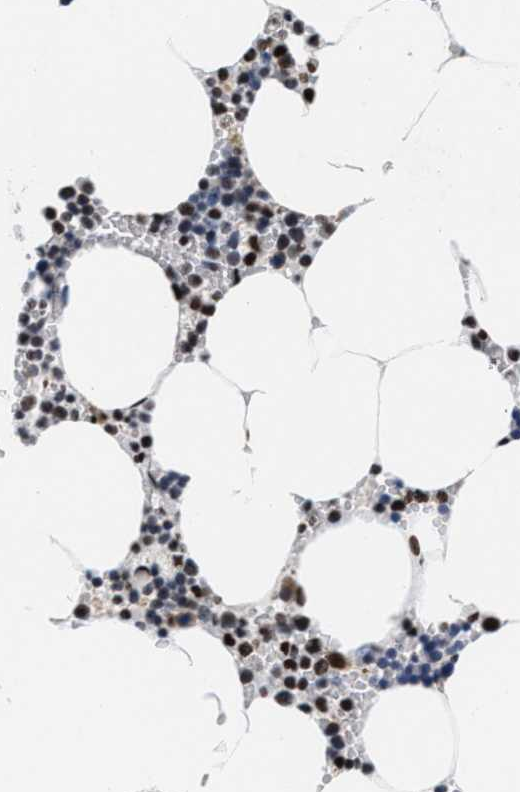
{"staining": {"intensity": "strong", "quantity": "25%-75%", "location": "nuclear"}, "tissue": "bone marrow", "cell_type": "Hematopoietic cells", "image_type": "normal", "snomed": [{"axis": "morphology", "description": "Normal tissue, NOS"}, {"axis": "topography", "description": "Bone marrow"}], "caption": "Bone marrow stained with DAB (3,3'-diaminobenzidine) immunohistochemistry (IHC) displays high levels of strong nuclear staining in approximately 25%-75% of hematopoietic cells. (Stains: DAB in brown, nuclei in blue, Microscopy: brightfield microscopy at high magnification).", "gene": "RAD50", "patient": {"sex": "male", "age": 70}}